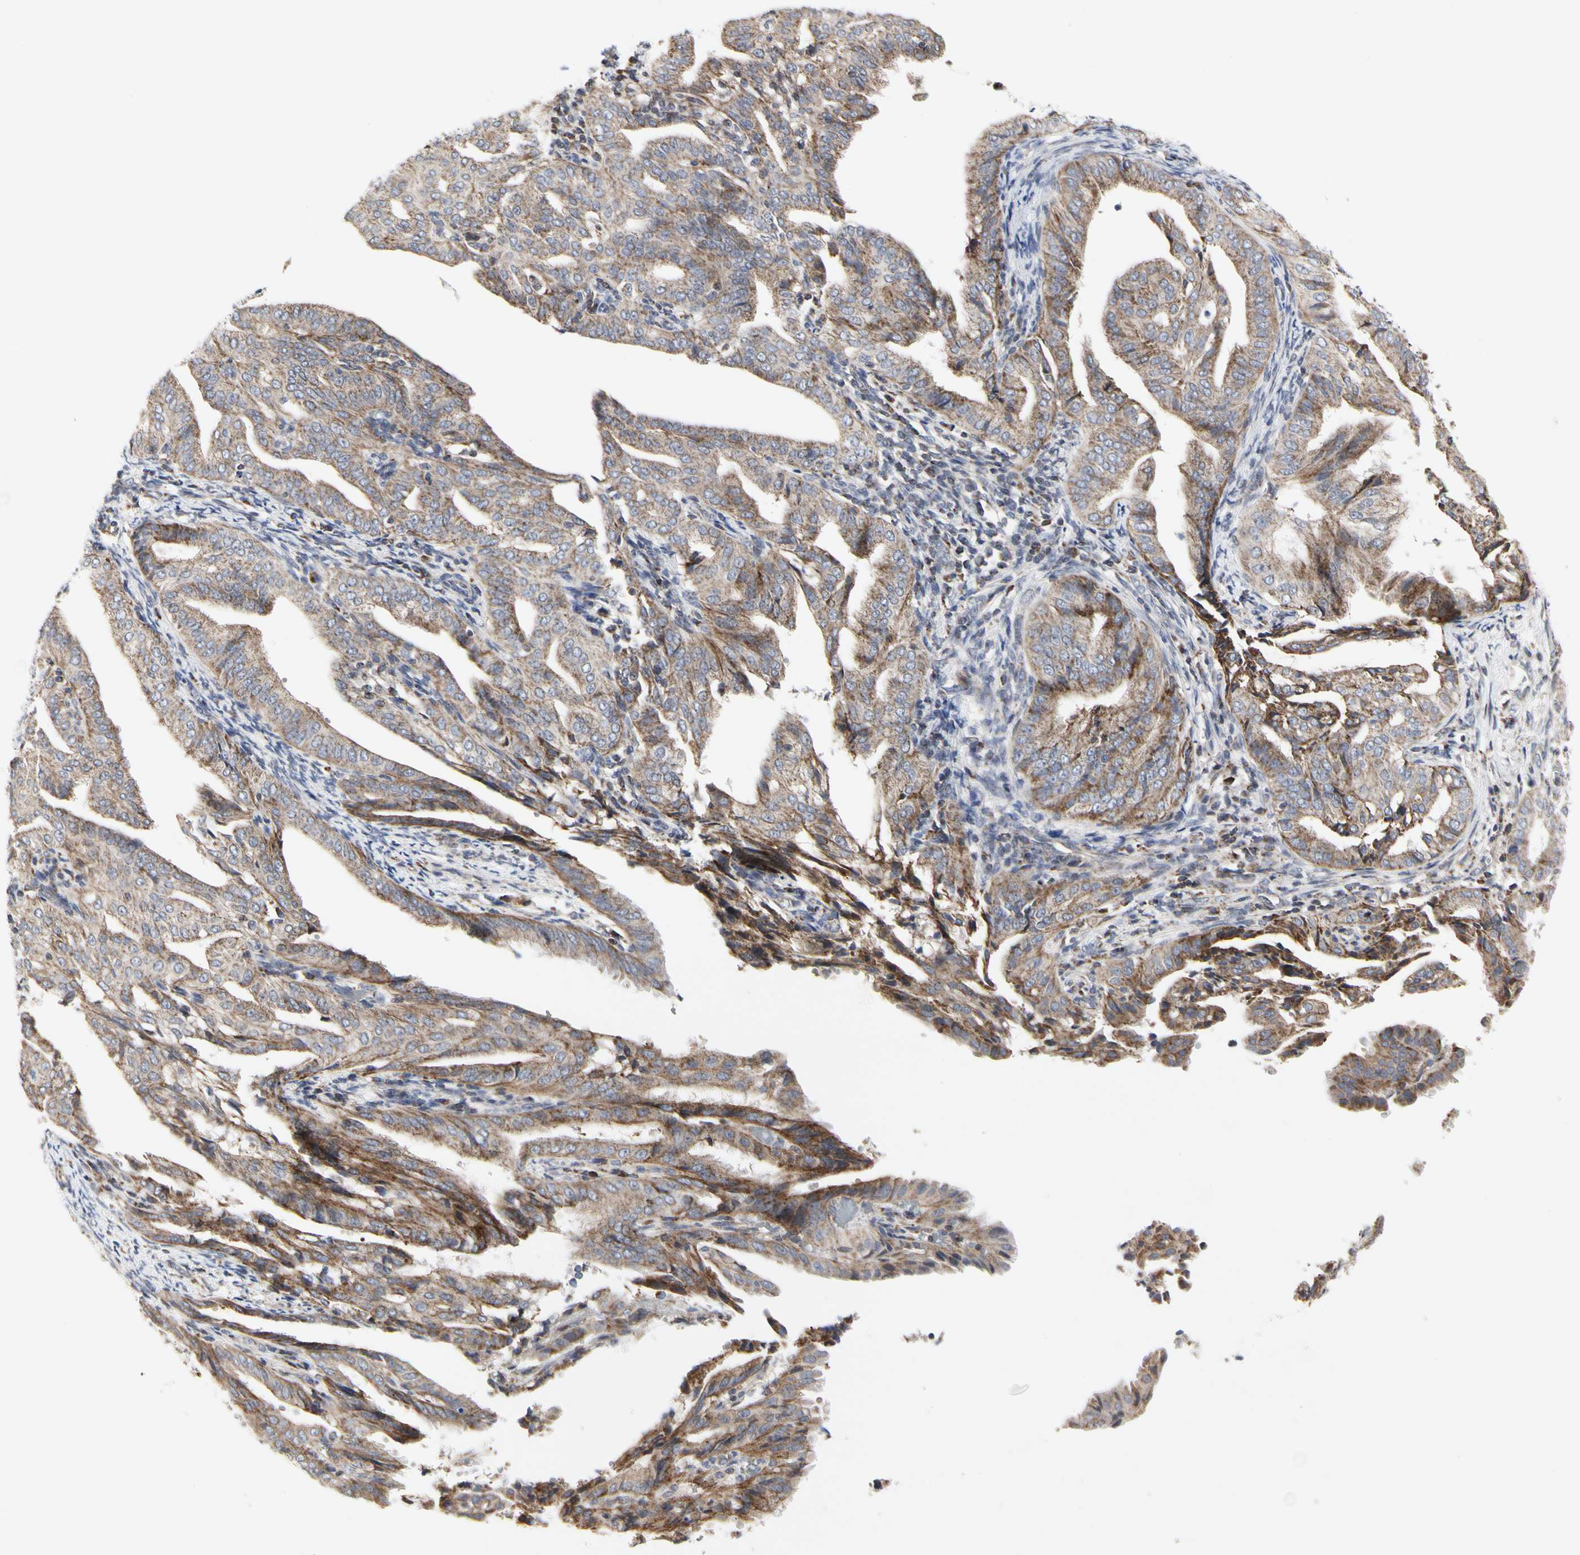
{"staining": {"intensity": "moderate", "quantity": "25%-75%", "location": "cytoplasmic/membranous"}, "tissue": "endometrial cancer", "cell_type": "Tumor cells", "image_type": "cancer", "snomed": [{"axis": "morphology", "description": "Adenocarcinoma, NOS"}, {"axis": "topography", "description": "Endometrium"}], "caption": "A medium amount of moderate cytoplasmic/membranous positivity is present in about 25%-75% of tumor cells in endometrial cancer tissue. (Stains: DAB (3,3'-diaminobenzidine) in brown, nuclei in blue, Microscopy: brightfield microscopy at high magnification).", "gene": "TSKU", "patient": {"sex": "female", "age": 58}}